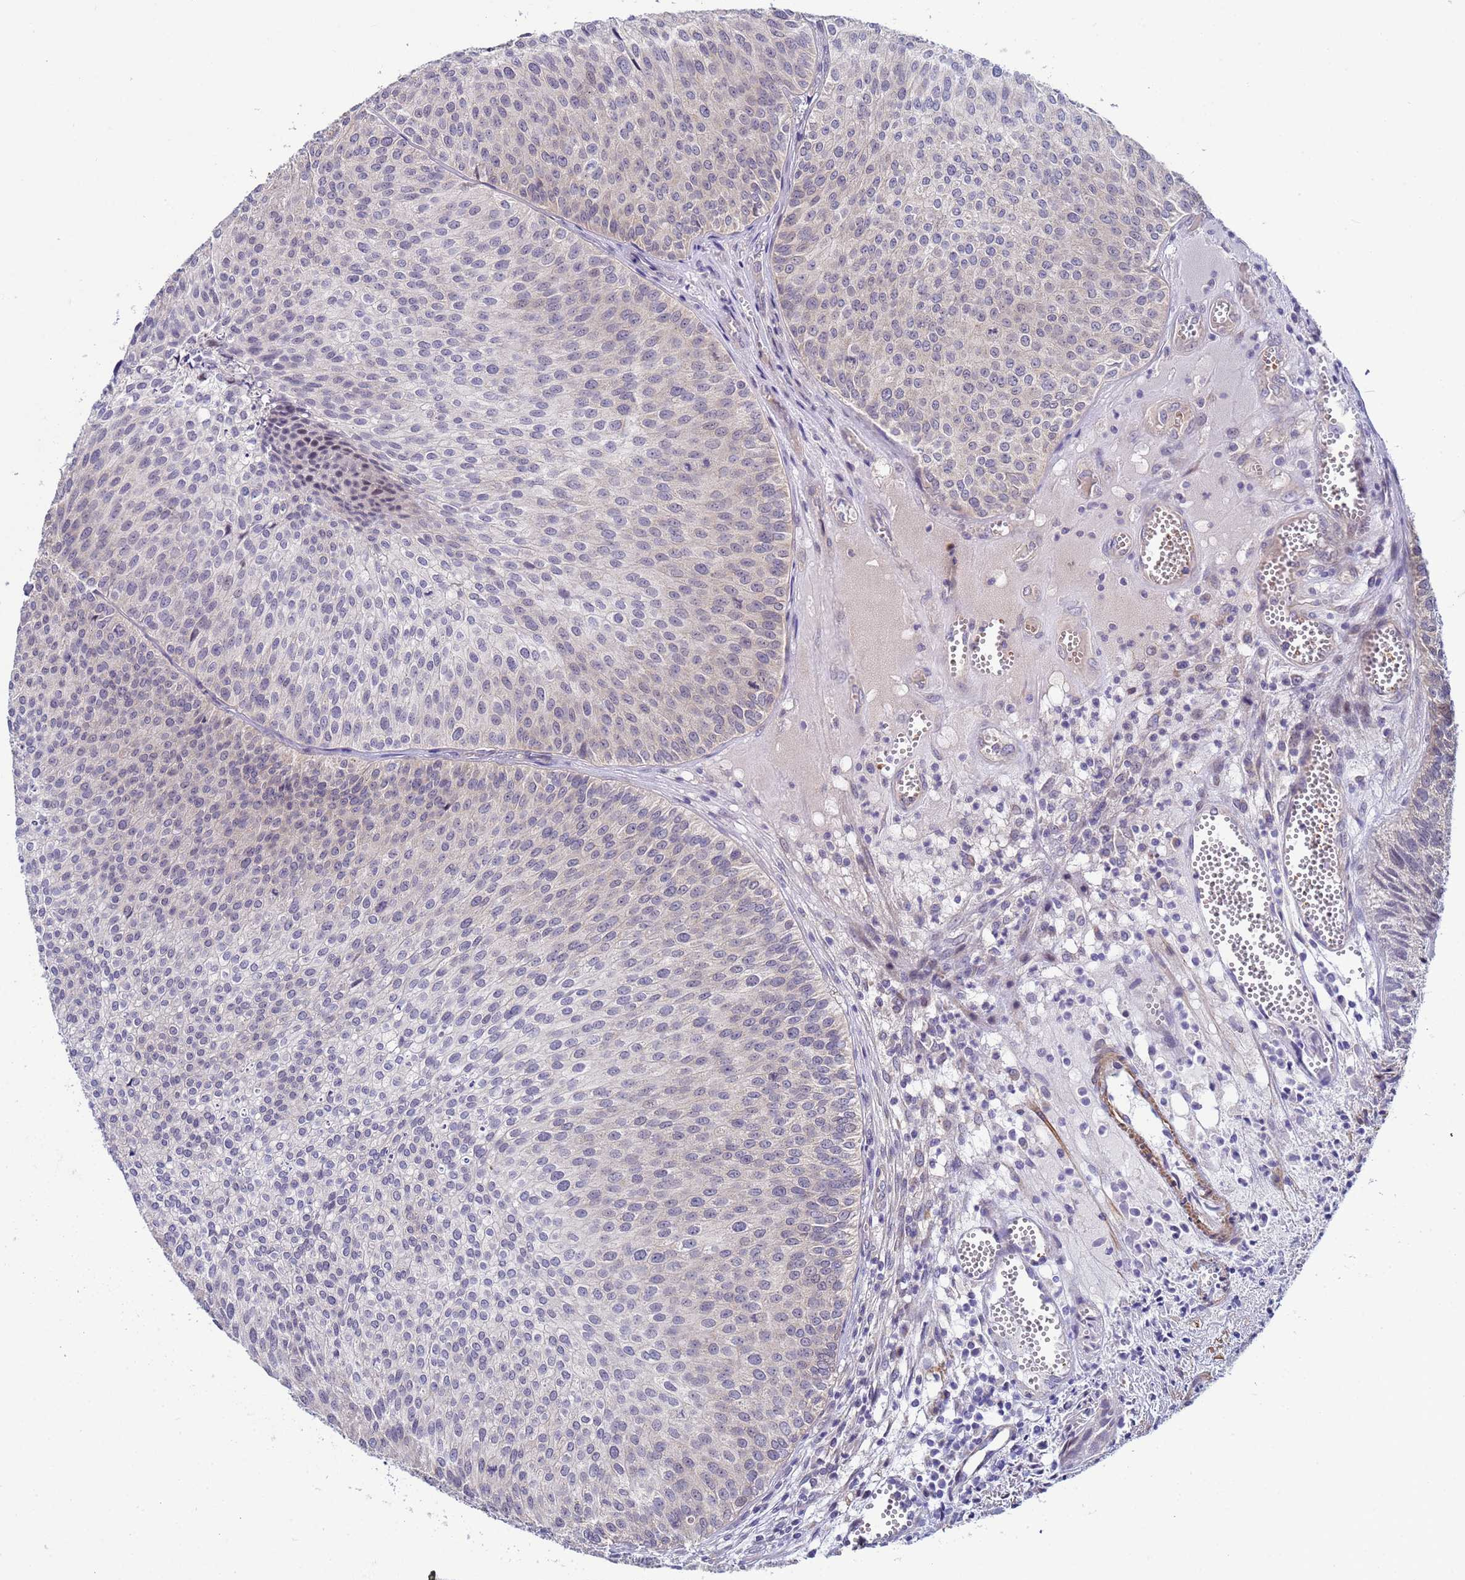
{"staining": {"intensity": "weak", "quantity": "<25%", "location": "nuclear"}, "tissue": "urothelial cancer", "cell_type": "Tumor cells", "image_type": "cancer", "snomed": [{"axis": "morphology", "description": "Urothelial carcinoma, Low grade"}, {"axis": "topography", "description": "Urinary bladder"}], "caption": "IHC image of human urothelial cancer stained for a protein (brown), which exhibits no positivity in tumor cells. Brightfield microscopy of IHC stained with DAB (3,3'-diaminobenzidine) (brown) and hematoxylin (blue), captured at high magnification.", "gene": "CLHC1", "patient": {"sex": "male", "age": 84}}